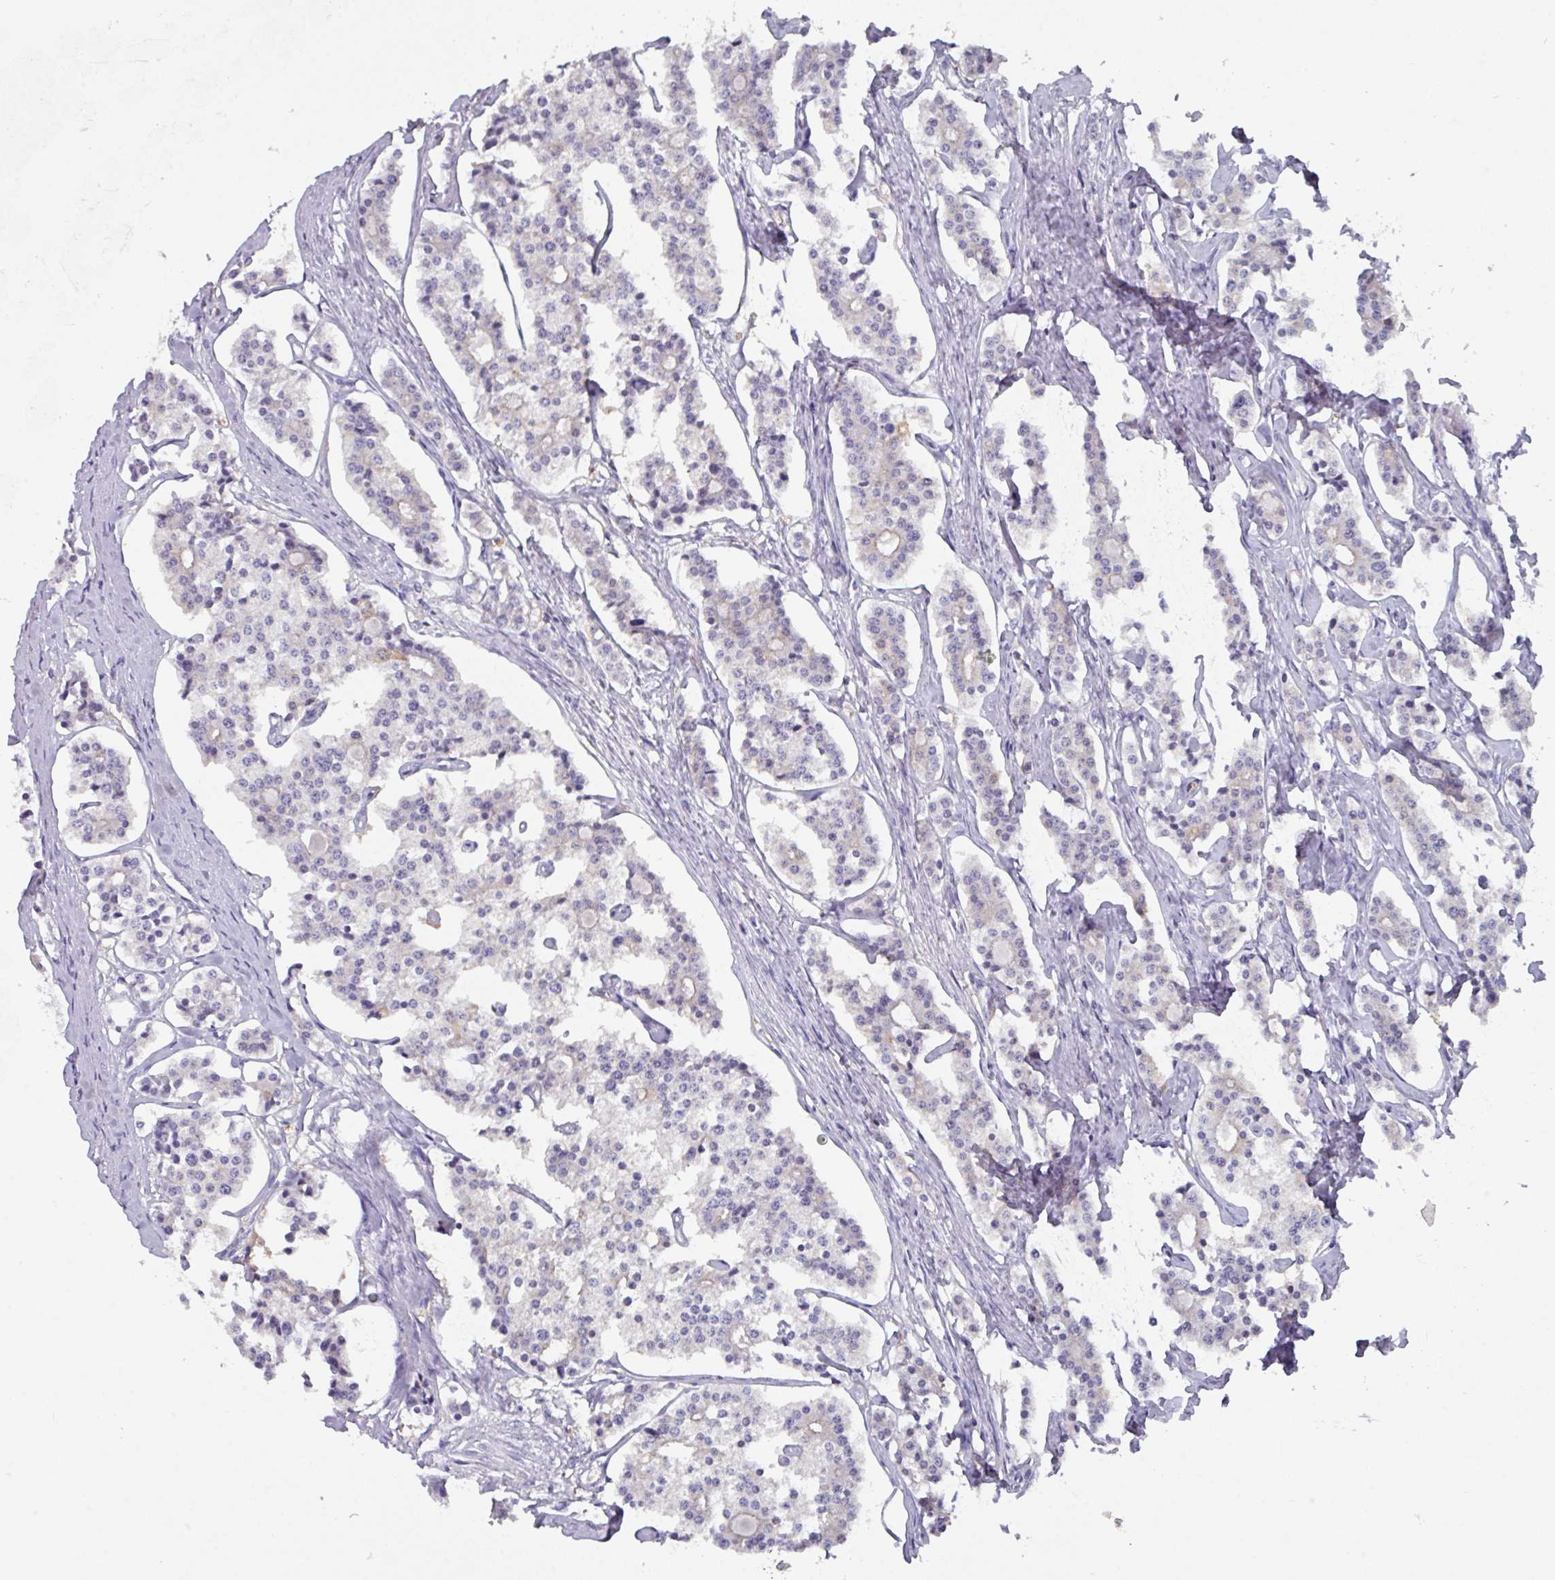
{"staining": {"intensity": "negative", "quantity": "none", "location": "none"}, "tissue": "carcinoid", "cell_type": "Tumor cells", "image_type": "cancer", "snomed": [{"axis": "morphology", "description": "Carcinoid, malignant, NOS"}, {"axis": "topography", "description": "Small intestine"}], "caption": "Immunohistochemistry (IHC) of human malignant carcinoid reveals no positivity in tumor cells. (DAB IHC visualized using brightfield microscopy, high magnification).", "gene": "DEFB115", "patient": {"sex": "male", "age": 63}}